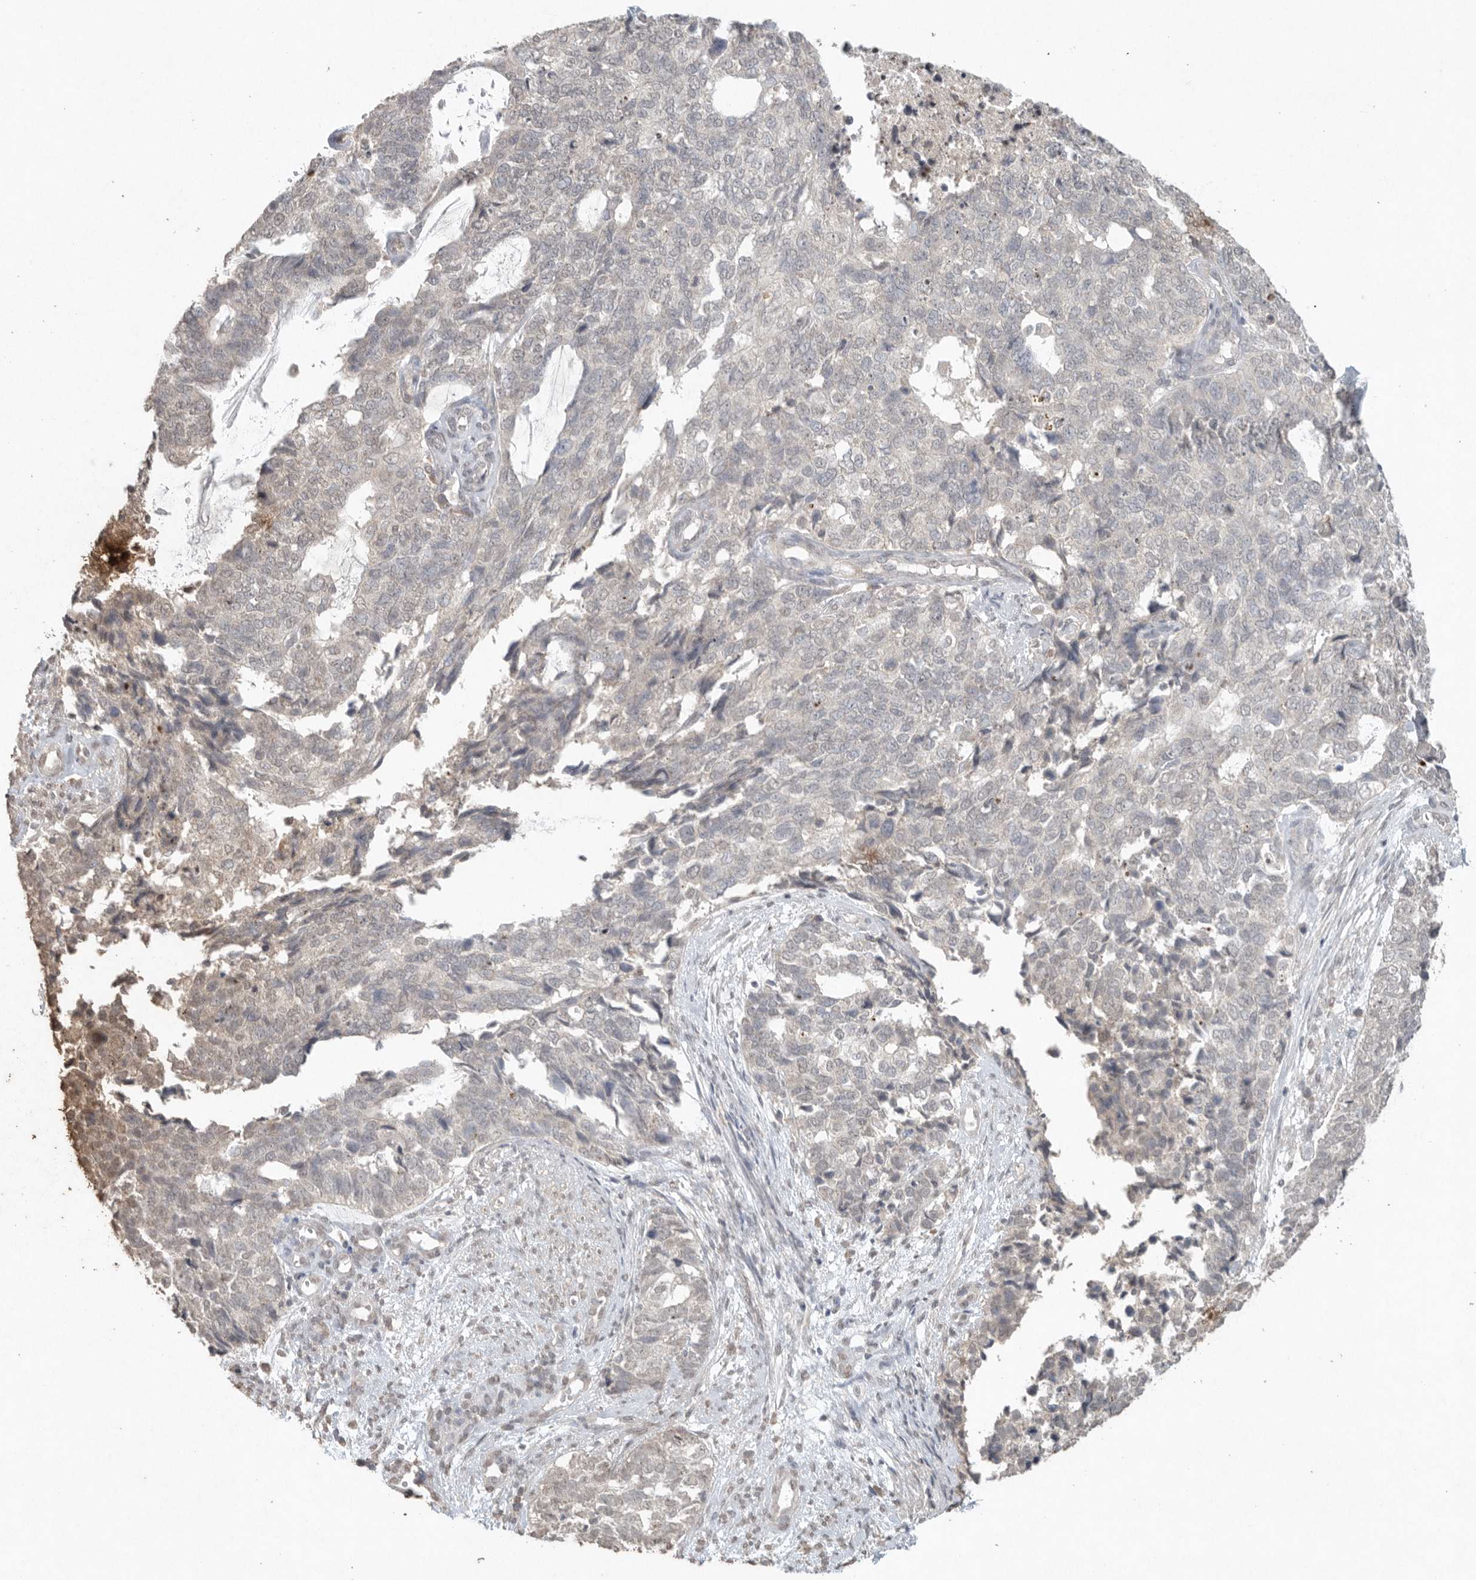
{"staining": {"intensity": "negative", "quantity": "none", "location": "none"}, "tissue": "cervical cancer", "cell_type": "Tumor cells", "image_type": "cancer", "snomed": [{"axis": "morphology", "description": "Squamous cell carcinoma, NOS"}, {"axis": "topography", "description": "Cervix"}], "caption": "DAB immunohistochemical staining of squamous cell carcinoma (cervical) reveals no significant expression in tumor cells. (Stains: DAB IHC with hematoxylin counter stain, Microscopy: brightfield microscopy at high magnification).", "gene": "KLK5", "patient": {"sex": "female", "age": 63}}